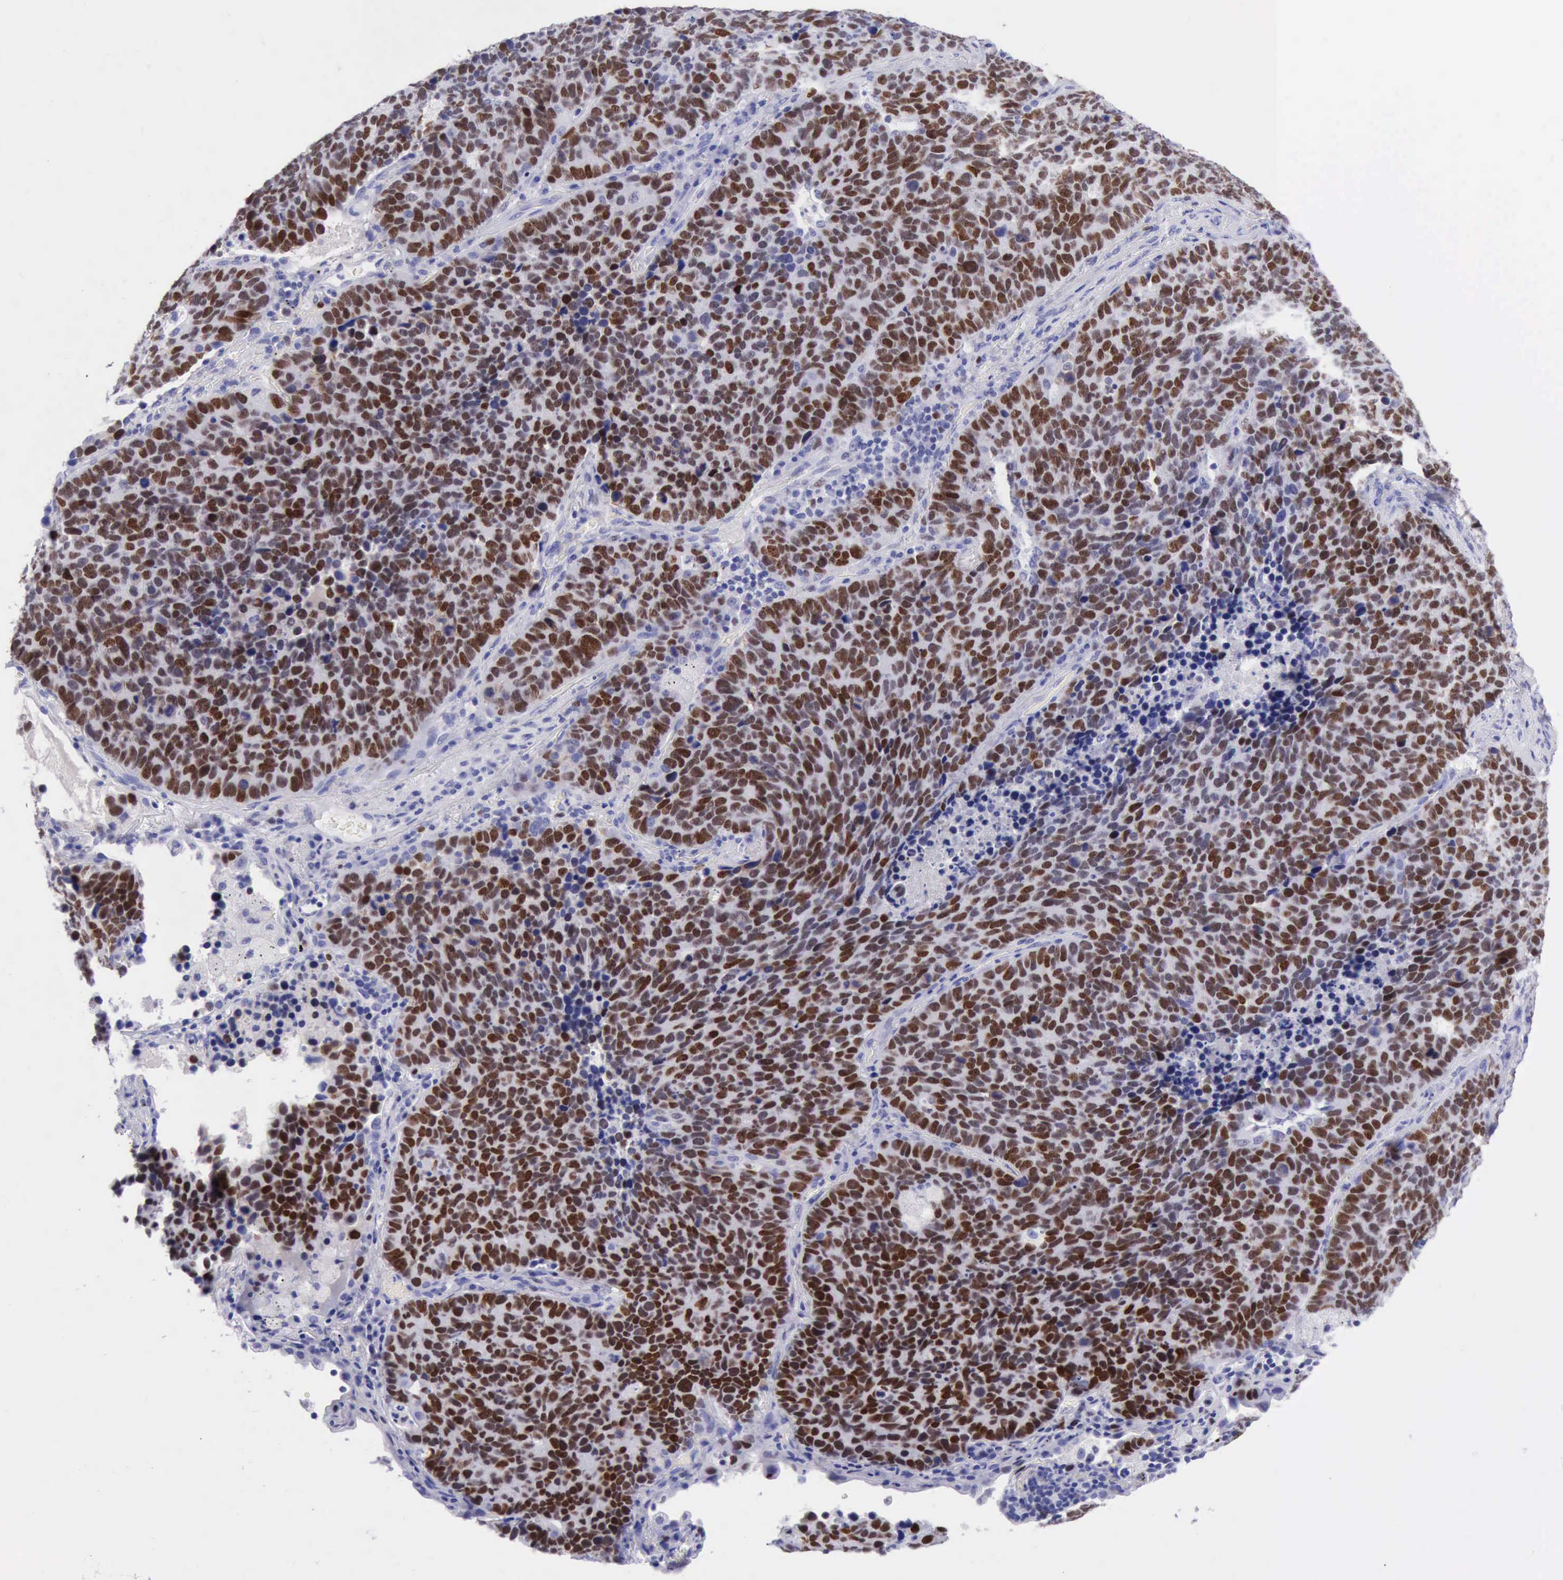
{"staining": {"intensity": "strong", "quantity": ">75%", "location": "nuclear"}, "tissue": "lung cancer", "cell_type": "Tumor cells", "image_type": "cancer", "snomed": [{"axis": "morphology", "description": "Neoplasm, malignant, NOS"}, {"axis": "topography", "description": "Lung"}], "caption": "A brown stain labels strong nuclear expression of a protein in lung cancer tumor cells.", "gene": "MCM2", "patient": {"sex": "female", "age": 75}}